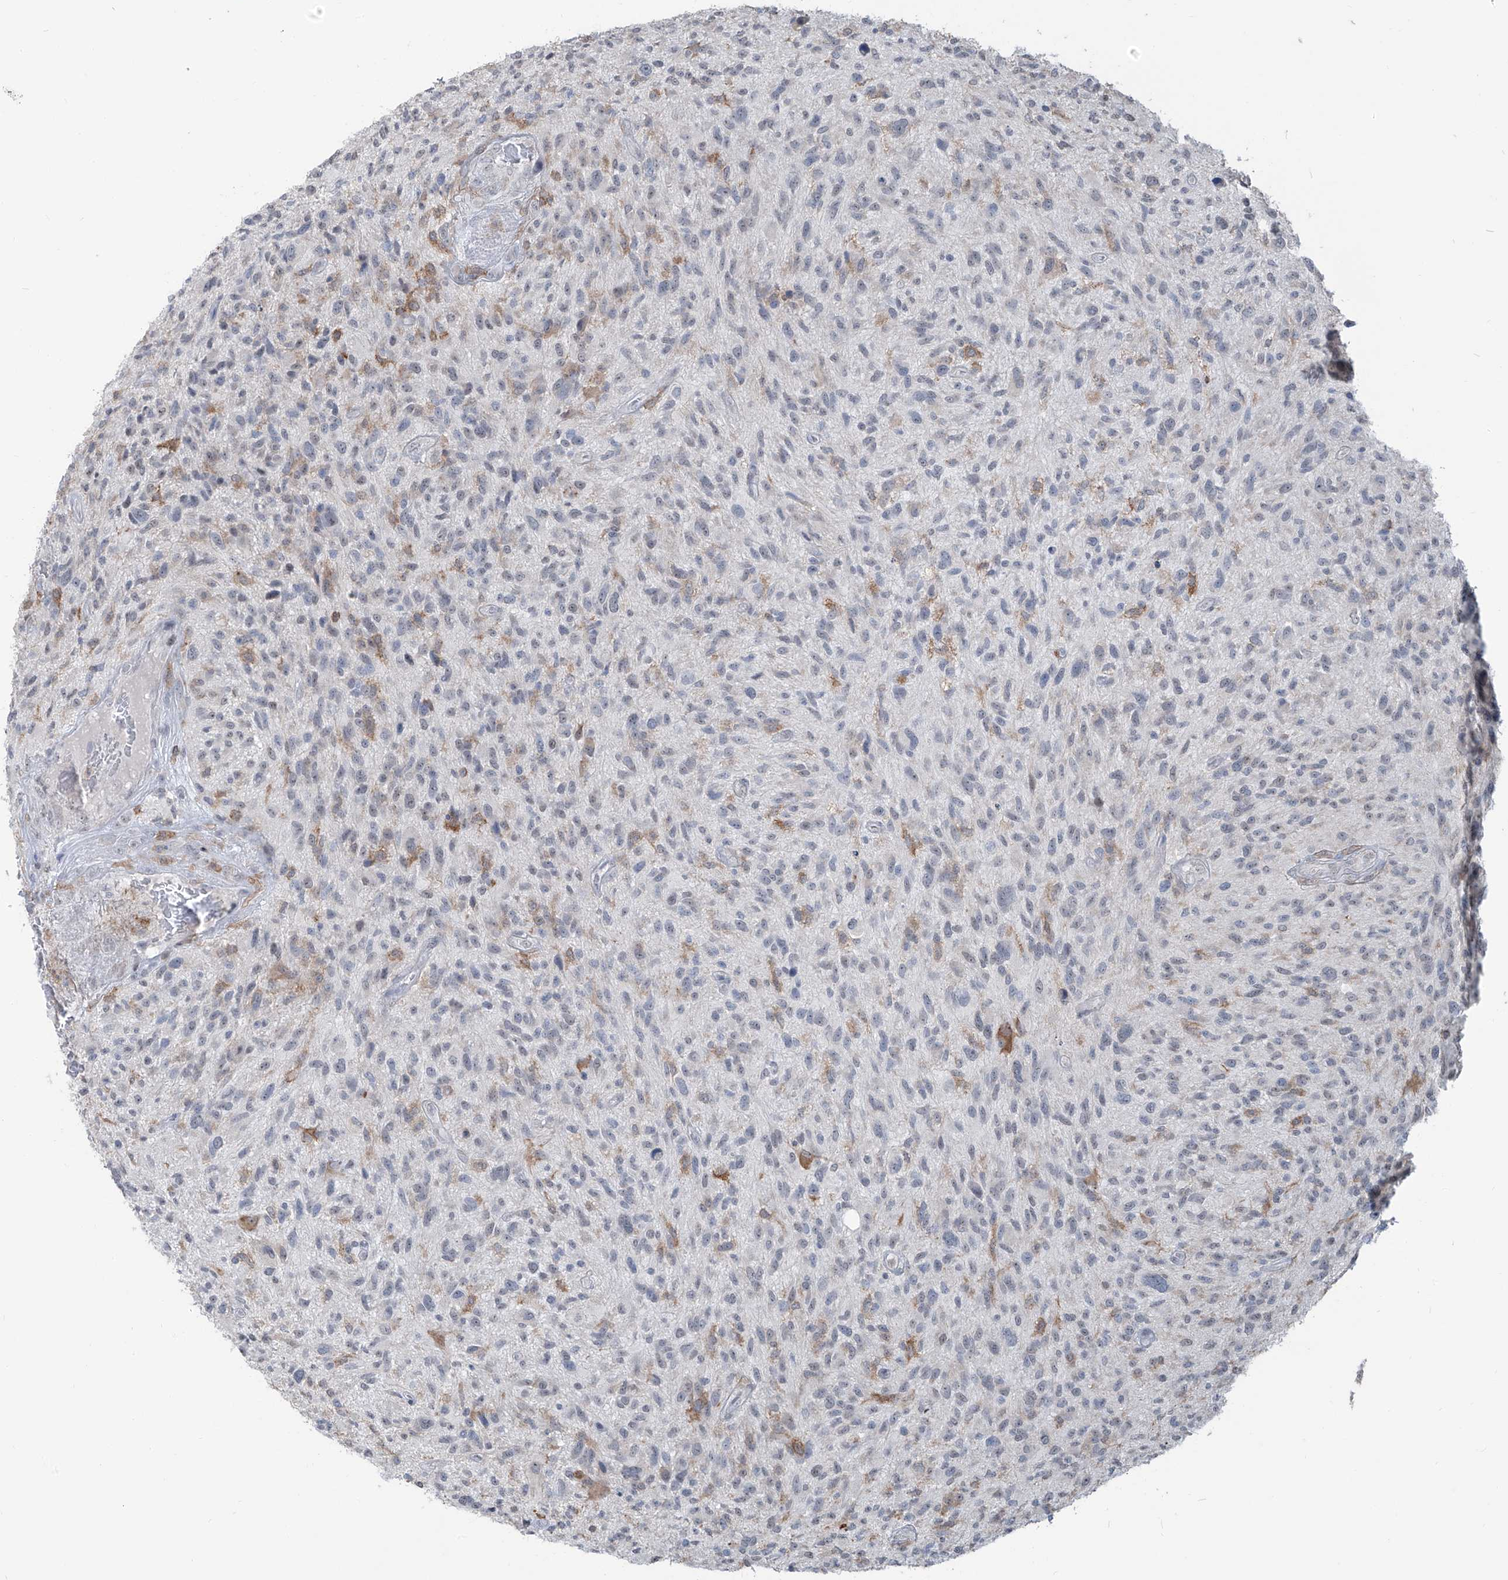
{"staining": {"intensity": "negative", "quantity": "none", "location": "none"}, "tissue": "glioma", "cell_type": "Tumor cells", "image_type": "cancer", "snomed": [{"axis": "morphology", "description": "Glioma, malignant, High grade"}, {"axis": "topography", "description": "Brain"}], "caption": "Malignant glioma (high-grade) stained for a protein using IHC reveals no expression tumor cells.", "gene": "ZBTB48", "patient": {"sex": "male", "age": 47}}